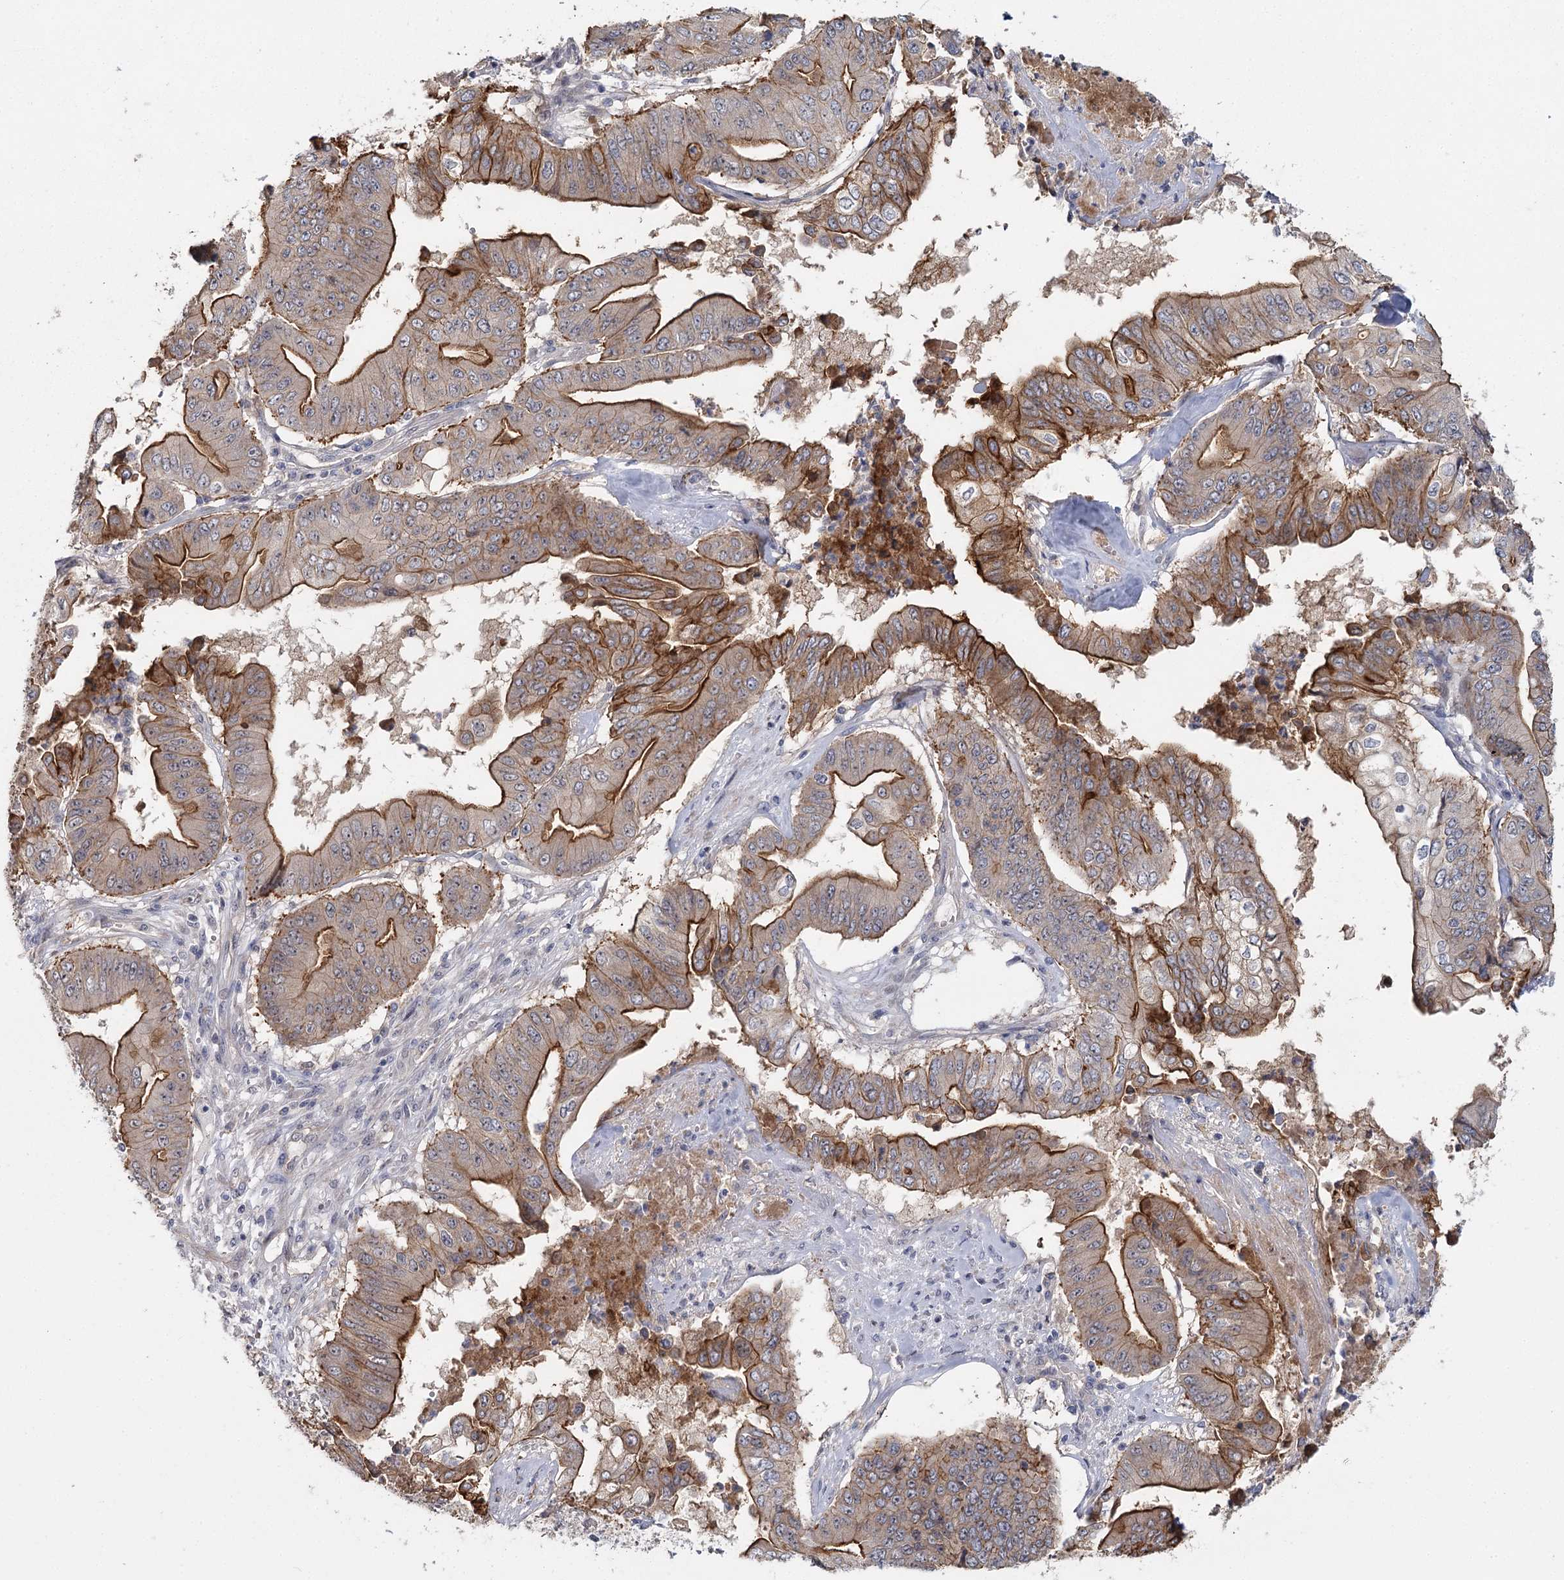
{"staining": {"intensity": "strong", "quantity": ">75%", "location": "cytoplasmic/membranous"}, "tissue": "pancreatic cancer", "cell_type": "Tumor cells", "image_type": "cancer", "snomed": [{"axis": "morphology", "description": "Adenocarcinoma, NOS"}, {"axis": "topography", "description": "Pancreas"}], "caption": "Pancreatic cancer stained for a protein (brown) displays strong cytoplasmic/membranous positive staining in about >75% of tumor cells.", "gene": "ANGPTL5", "patient": {"sex": "female", "age": 77}}